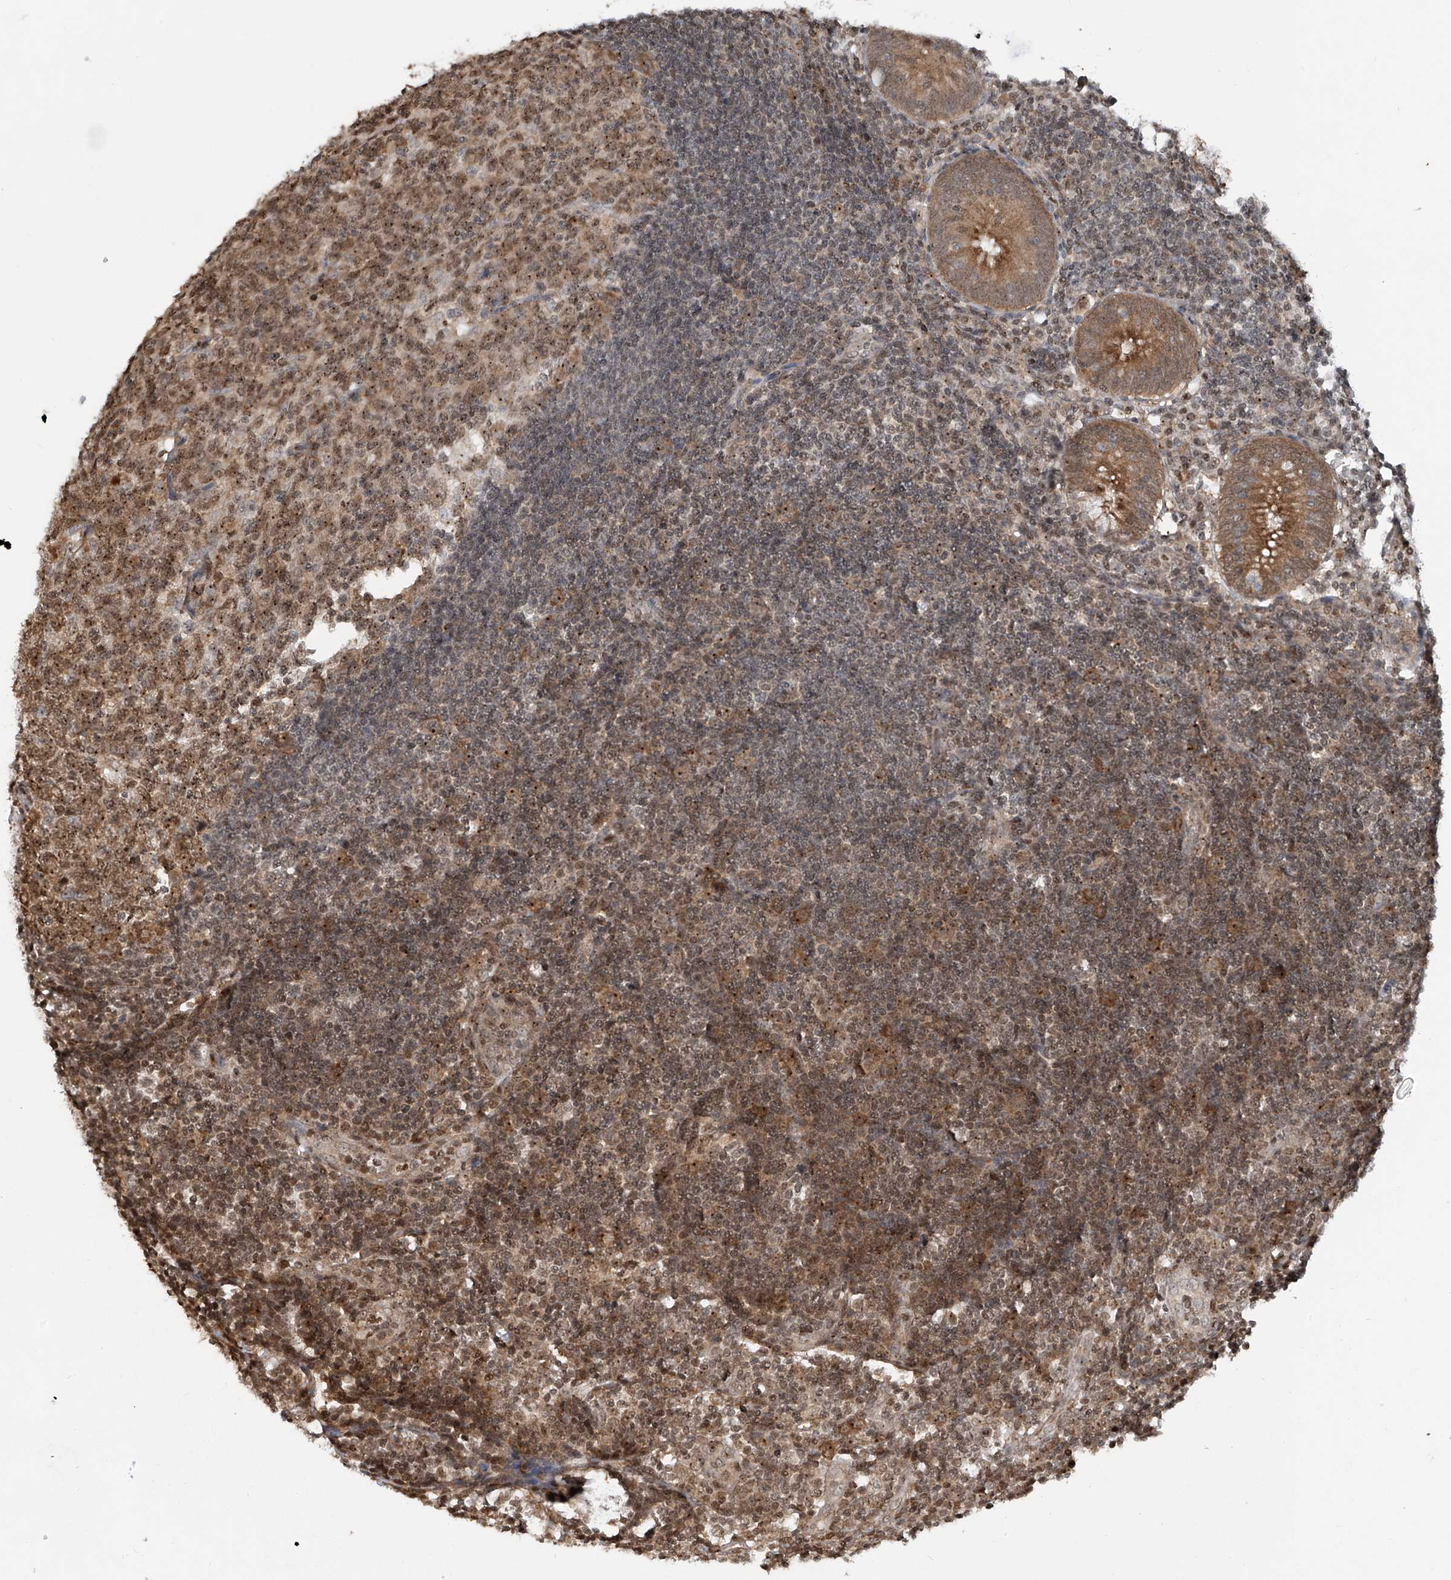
{"staining": {"intensity": "moderate", "quantity": ">75%", "location": "cytoplasmic/membranous,nuclear"}, "tissue": "appendix", "cell_type": "Glandular cells", "image_type": "normal", "snomed": [{"axis": "morphology", "description": "Normal tissue, NOS"}, {"axis": "topography", "description": "Appendix"}], "caption": "DAB (3,3'-diaminobenzidine) immunohistochemical staining of normal appendix reveals moderate cytoplasmic/membranous,nuclear protein expression in approximately >75% of glandular cells. (IHC, brightfield microscopy, high magnification).", "gene": "VMP1", "patient": {"sex": "female", "age": 54}}